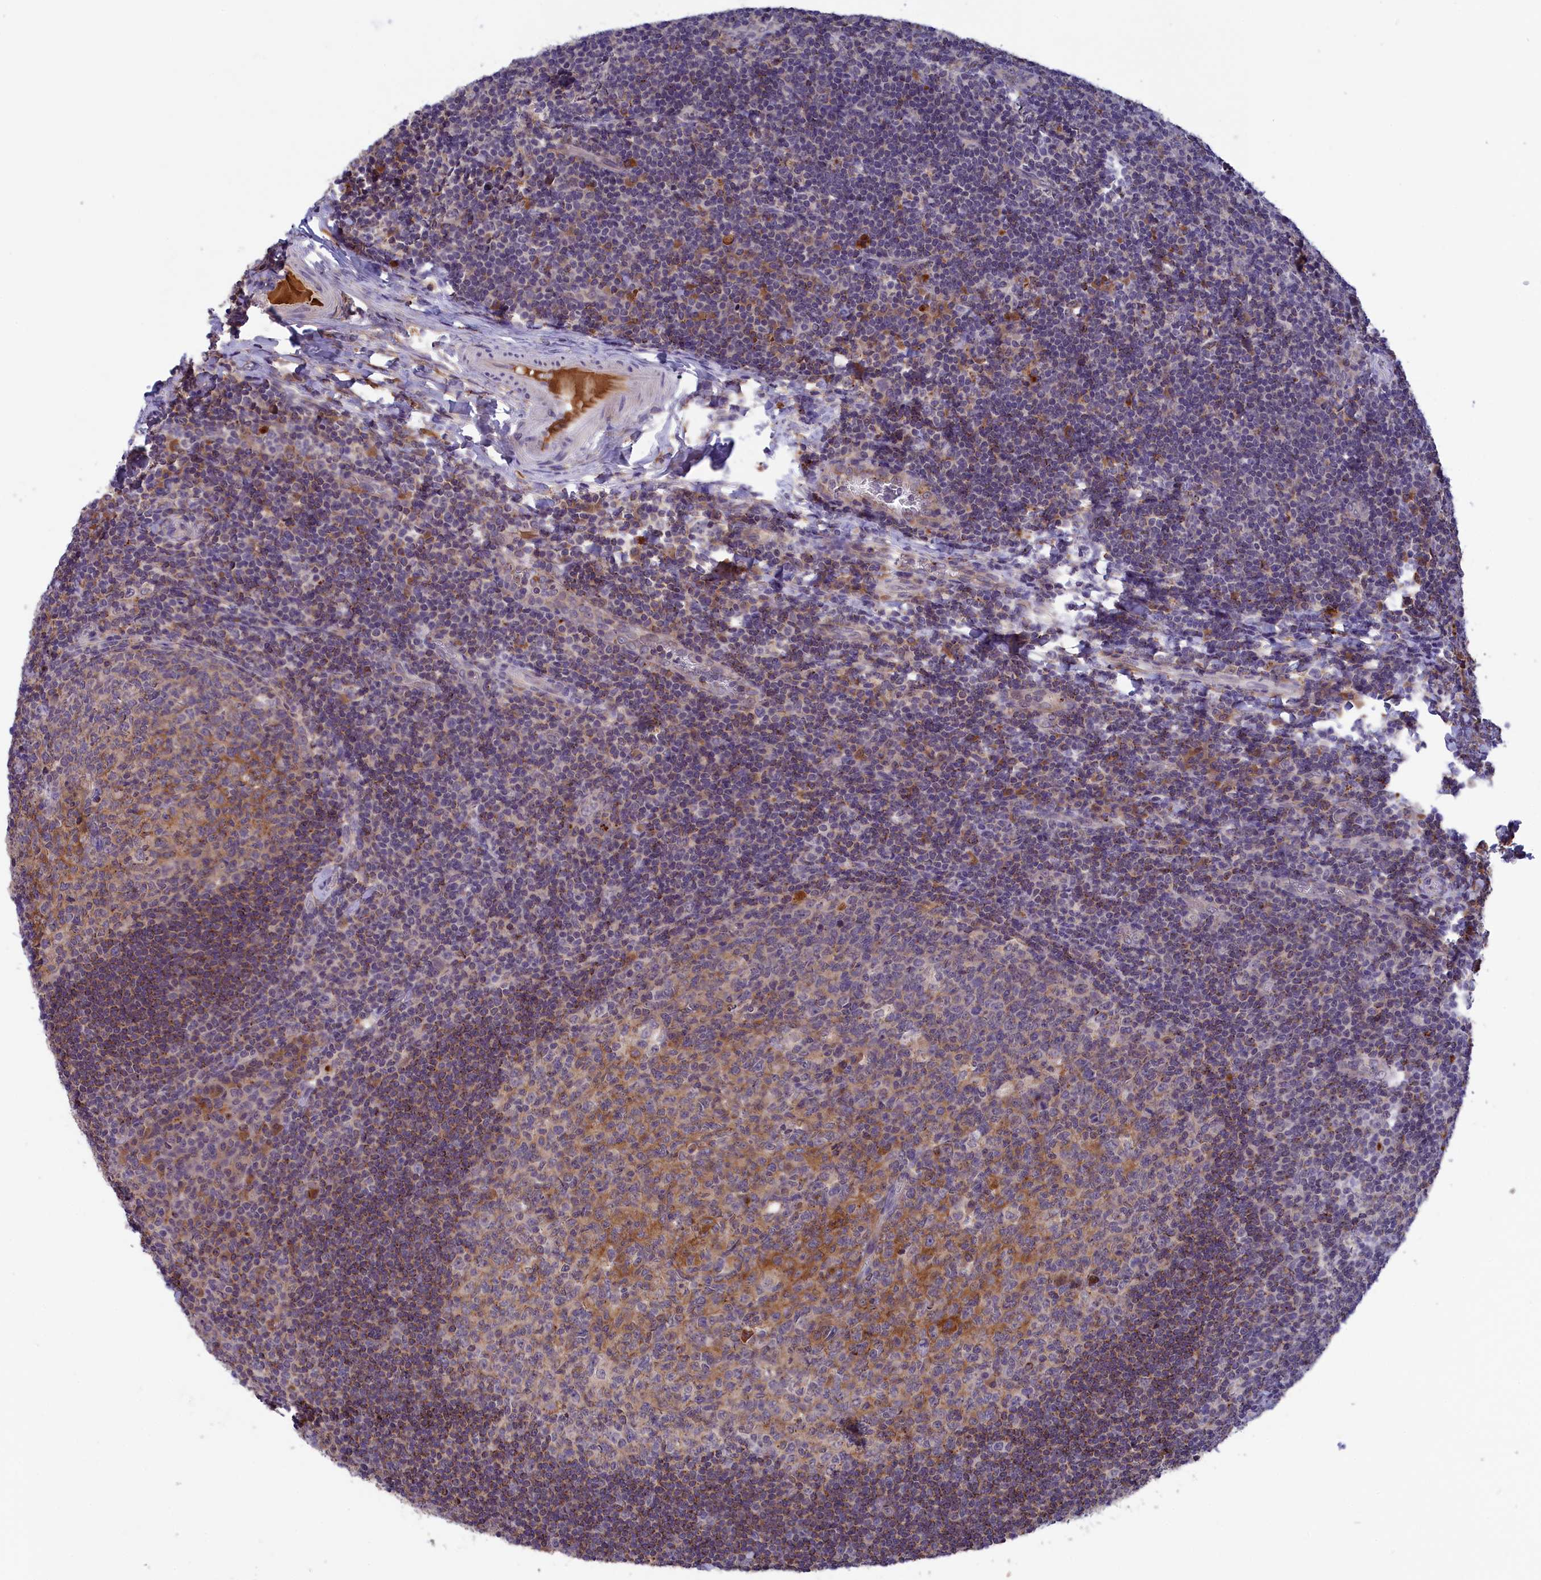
{"staining": {"intensity": "moderate", "quantity": "25%-75%", "location": "cytoplasmic/membranous"}, "tissue": "tonsil", "cell_type": "Germinal center cells", "image_type": "normal", "snomed": [{"axis": "morphology", "description": "Normal tissue, NOS"}, {"axis": "topography", "description": "Tonsil"}], "caption": "A medium amount of moderate cytoplasmic/membranous staining is seen in approximately 25%-75% of germinal center cells in unremarkable tonsil. (brown staining indicates protein expression, while blue staining denotes nuclei).", "gene": "STYX", "patient": {"sex": "male", "age": 17}}